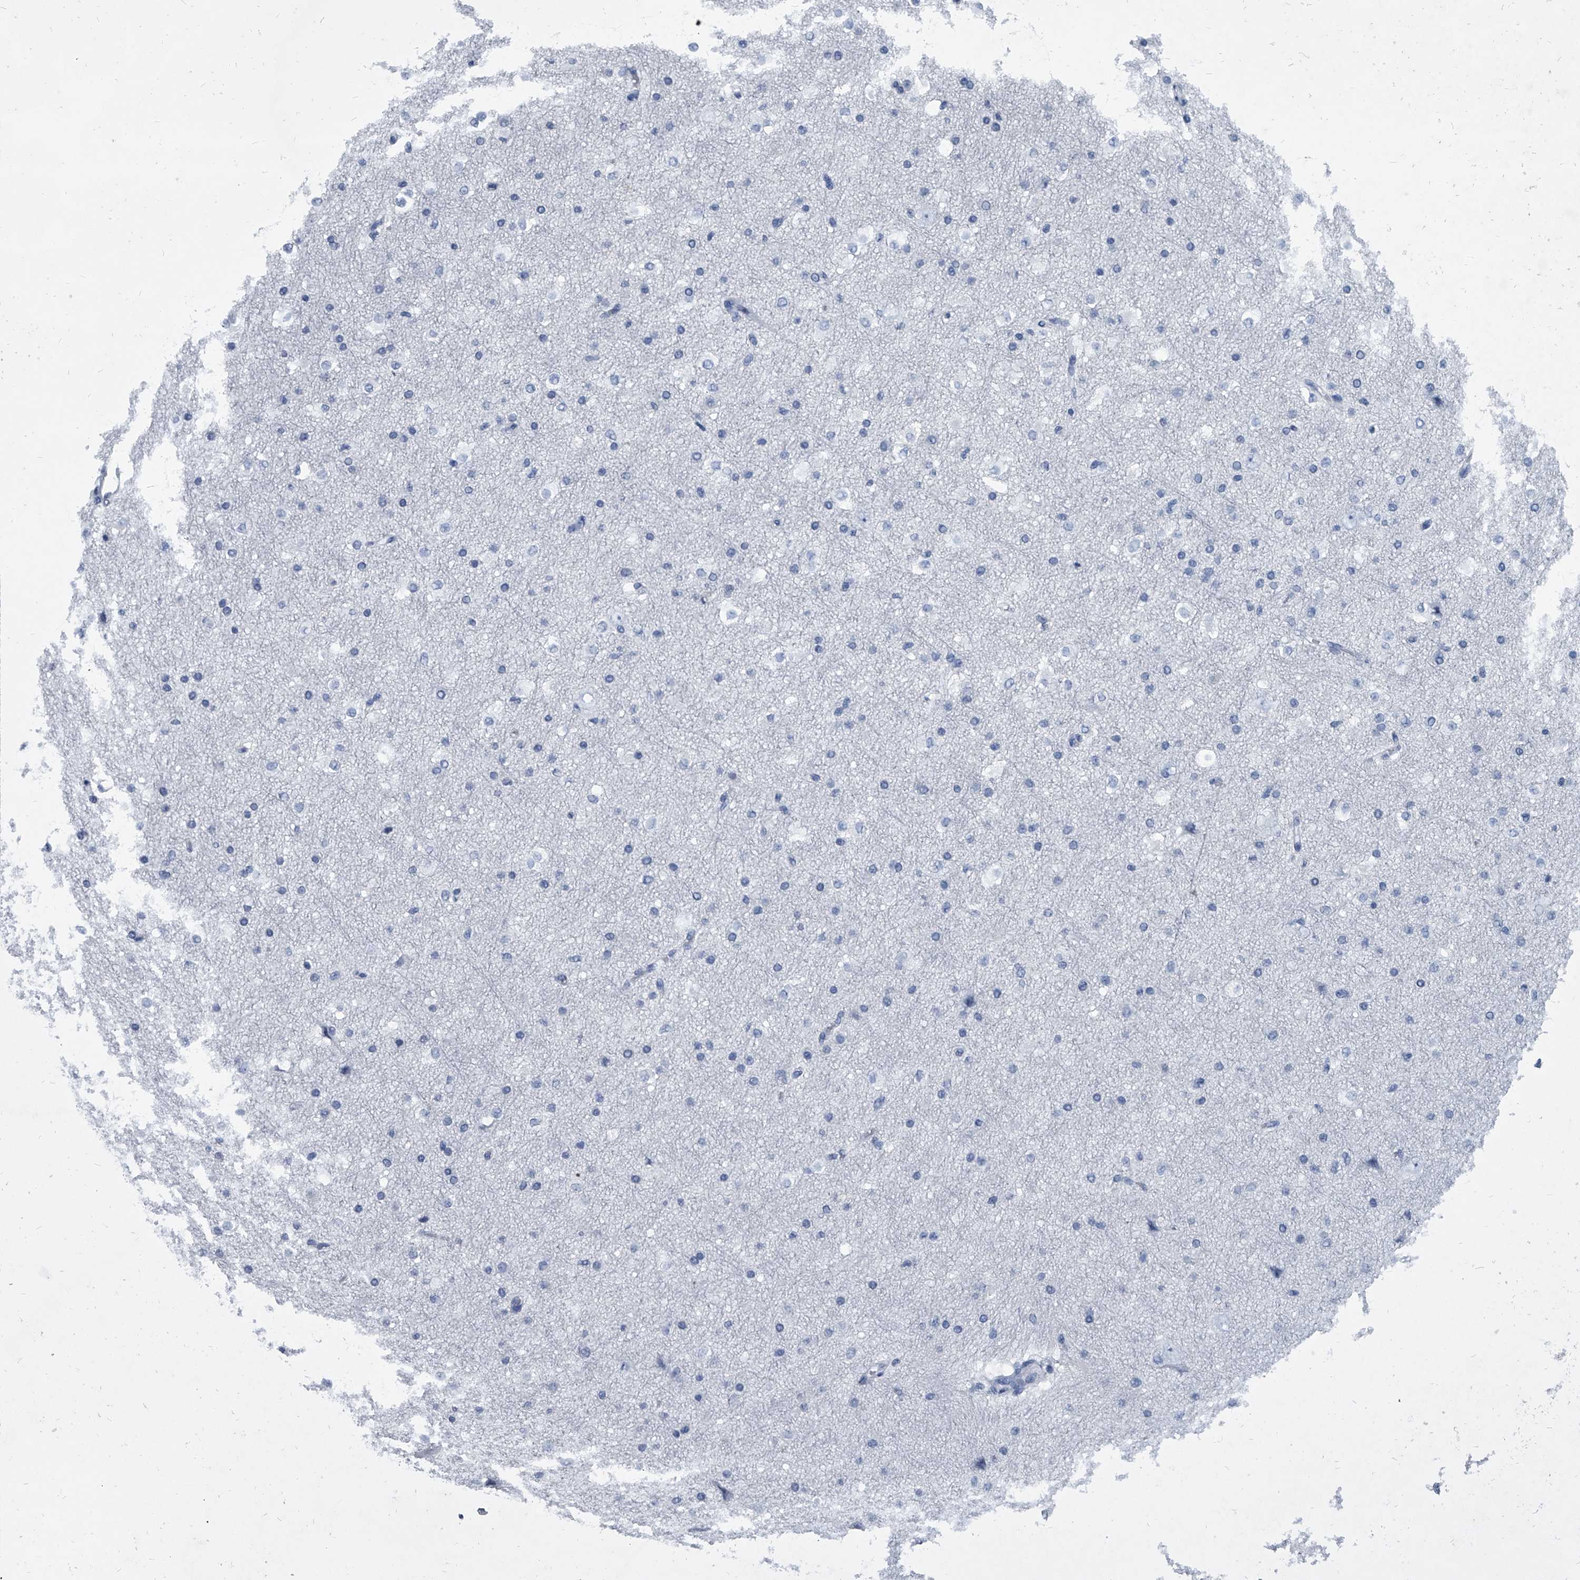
{"staining": {"intensity": "negative", "quantity": "none", "location": "none"}, "tissue": "cerebral cortex", "cell_type": "Endothelial cells", "image_type": "normal", "snomed": [{"axis": "morphology", "description": "Normal tissue, NOS"}, {"axis": "morphology", "description": "Developmental malformation"}, {"axis": "topography", "description": "Cerebral cortex"}], "caption": "Immunohistochemistry (IHC) image of unremarkable cerebral cortex: human cerebral cortex stained with DAB (3,3'-diaminobenzidine) exhibits no significant protein expression in endothelial cells. (DAB immunohistochemistry with hematoxylin counter stain).", "gene": "BCAS1", "patient": {"sex": "female", "age": 30}}